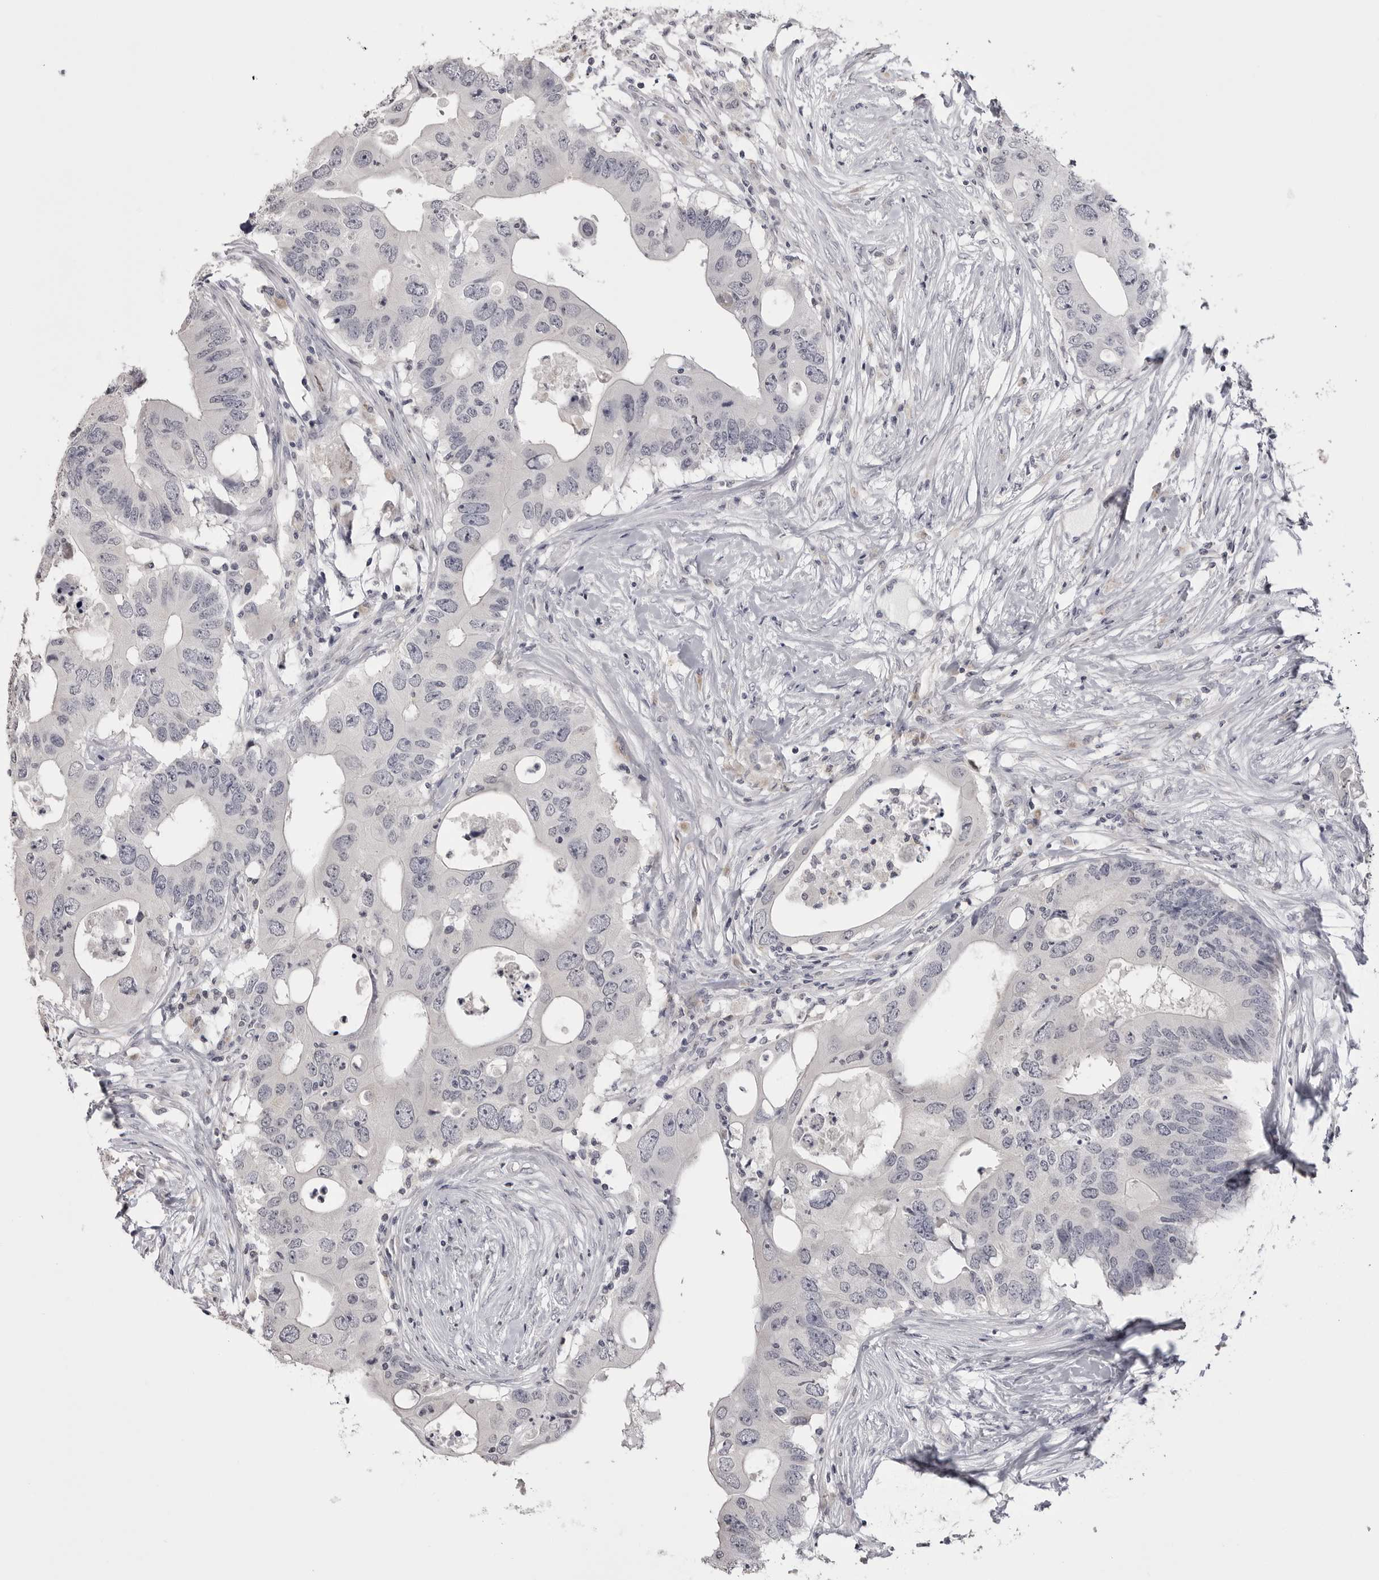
{"staining": {"intensity": "negative", "quantity": "none", "location": "none"}, "tissue": "colorectal cancer", "cell_type": "Tumor cells", "image_type": "cancer", "snomed": [{"axis": "morphology", "description": "Adenocarcinoma, NOS"}, {"axis": "topography", "description": "Colon"}], "caption": "There is no significant expression in tumor cells of colorectal cancer (adenocarcinoma).", "gene": "GPN2", "patient": {"sex": "male", "age": 71}}